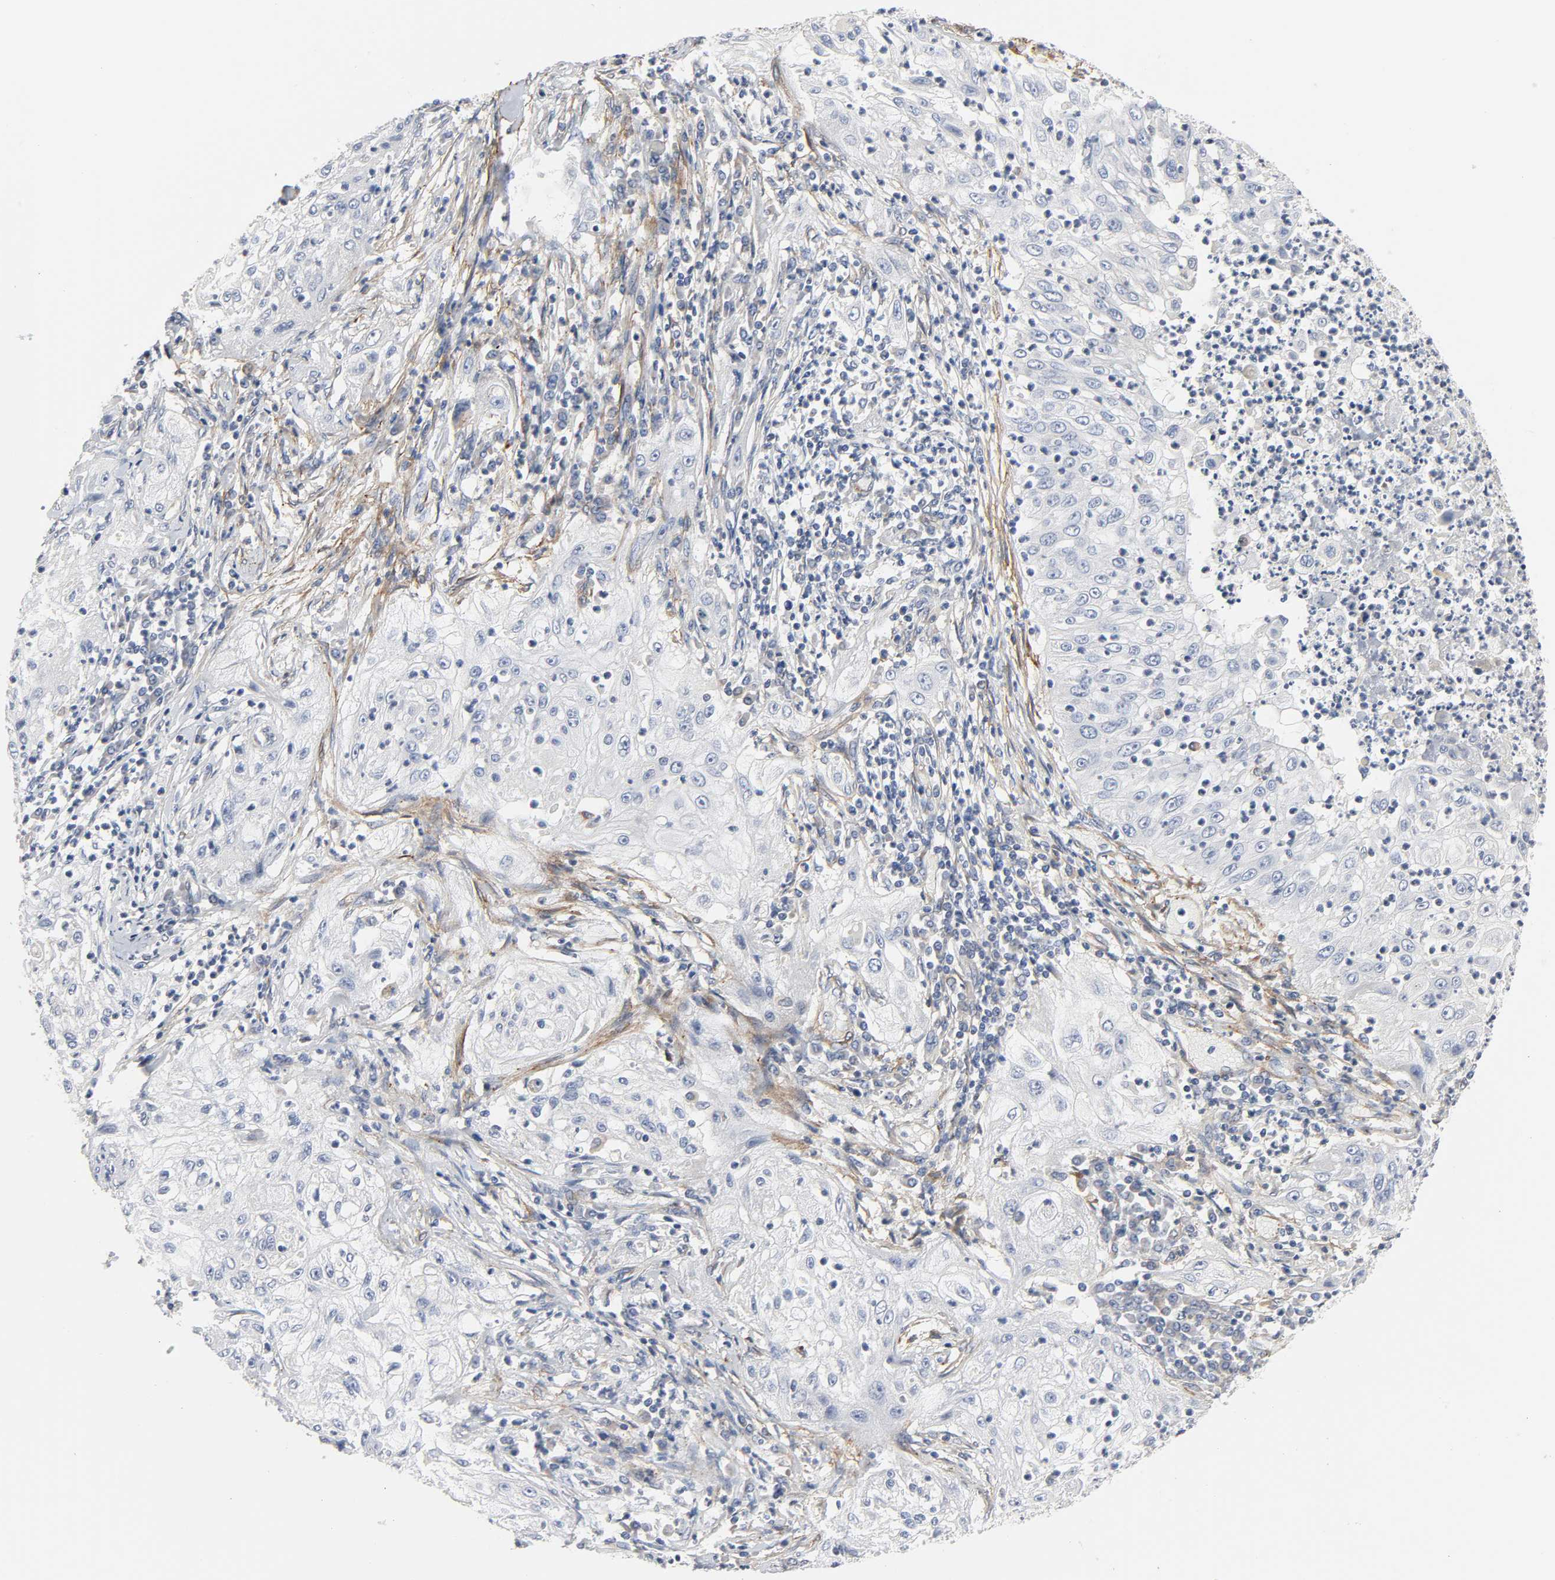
{"staining": {"intensity": "negative", "quantity": "none", "location": "none"}, "tissue": "lung cancer", "cell_type": "Tumor cells", "image_type": "cancer", "snomed": [{"axis": "morphology", "description": "Inflammation, NOS"}, {"axis": "morphology", "description": "Squamous cell carcinoma, NOS"}, {"axis": "topography", "description": "Lymph node"}, {"axis": "topography", "description": "Soft tissue"}, {"axis": "topography", "description": "Lung"}], "caption": "The IHC image has no significant staining in tumor cells of lung cancer tissue.", "gene": "ARHGAP1", "patient": {"sex": "male", "age": 66}}